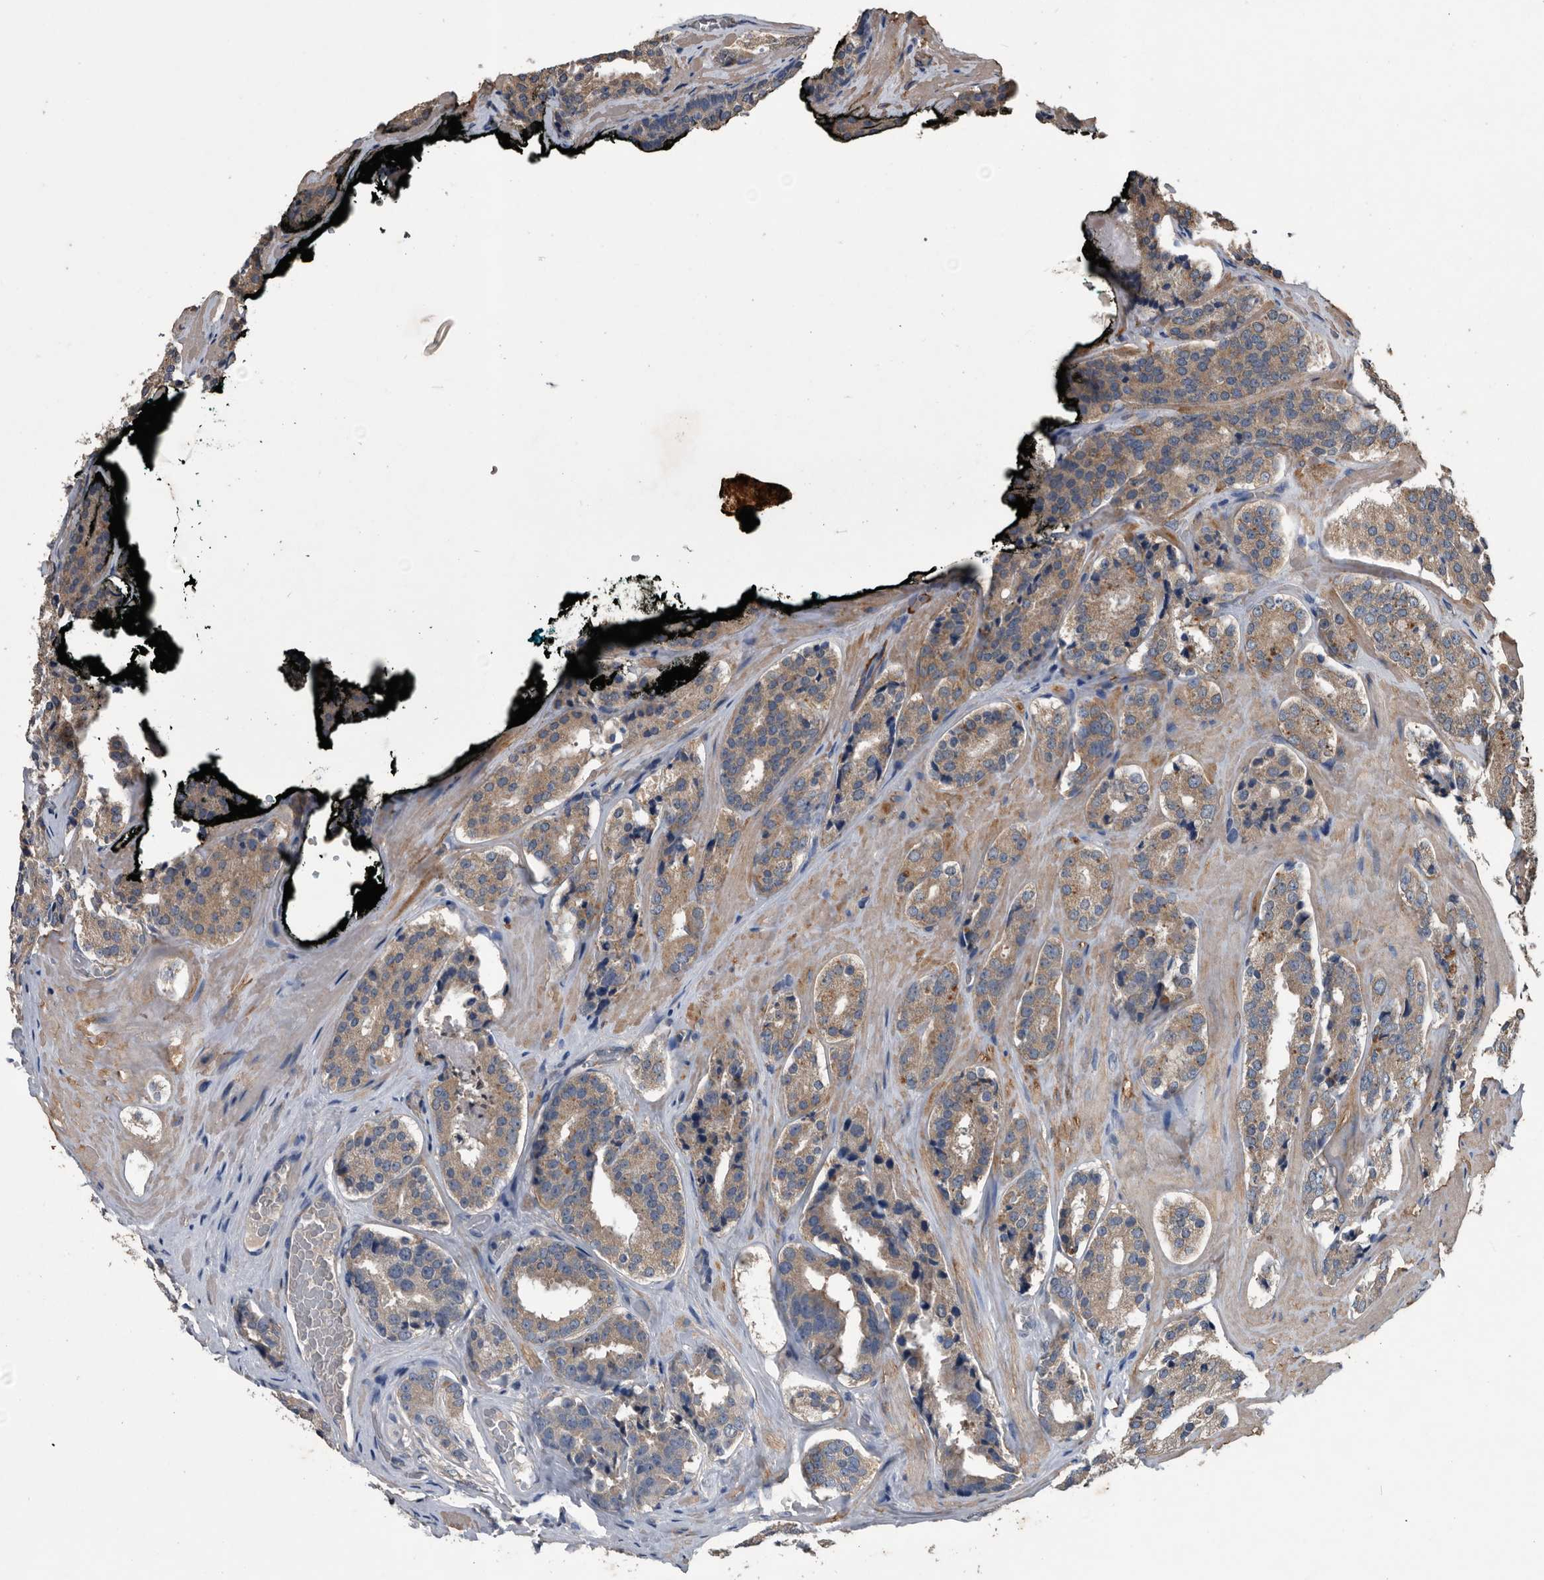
{"staining": {"intensity": "weak", "quantity": ">75%", "location": "cytoplasmic/membranous"}, "tissue": "prostate cancer", "cell_type": "Tumor cells", "image_type": "cancer", "snomed": [{"axis": "morphology", "description": "Adenocarcinoma, High grade"}, {"axis": "topography", "description": "Prostate"}], "caption": "A brown stain shows weak cytoplasmic/membranous positivity of a protein in prostate cancer (adenocarcinoma (high-grade)) tumor cells. (Stains: DAB (3,3'-diaminobenzidine) in brown, nuclei in blue, Microscopy: brightfield microscopy at high magnification).", "gene": "NRBP1", "patient": {"sex": "male", "age": 60}}